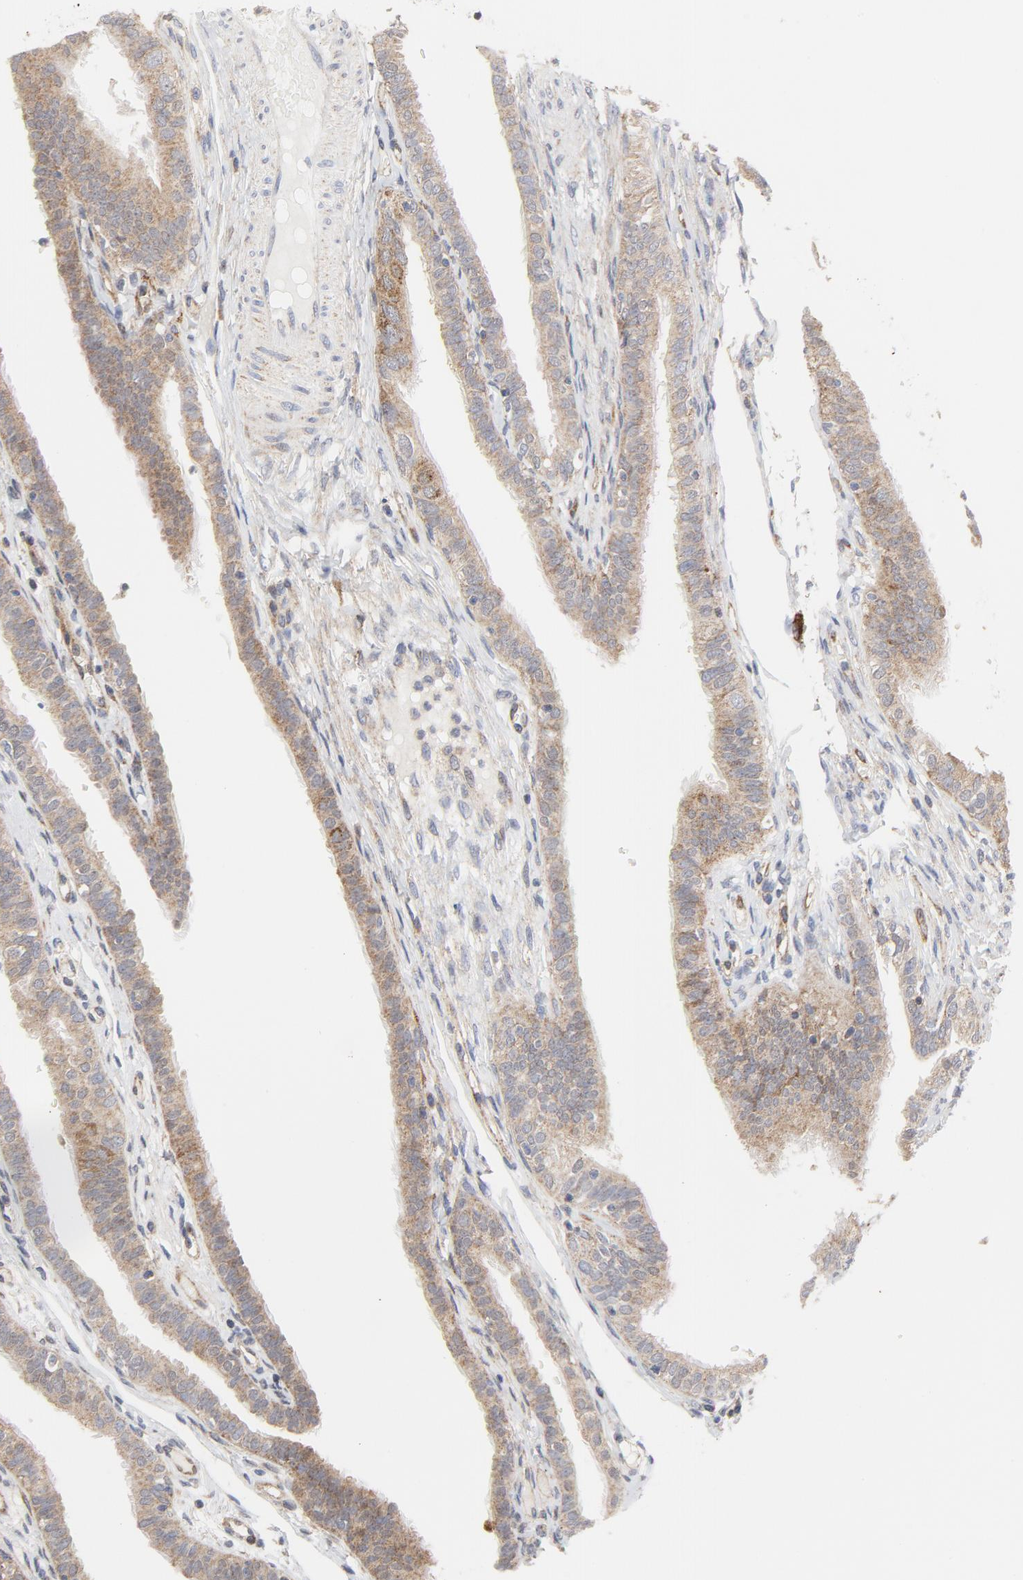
{"staining": {"intensity": "moderate", "quantity": ">75%", "location": "cytoplasmic/membranous"}, "tissue": "fallopian tube", "cell_type": "Glandular cells", "image_type": "normal", "snomed": [{"axis": "morphology", "description": "Normal tissue, NOS"}, {"axis": "morphology", "description": "Dermoid, NOS"}, {"axis": "topography", "description": "Fallopian tube"}], "caption": "A brown stain labels moderate cytoplasmic/membranous positivity of a protein in glandular cells of benign fallopian tube. (DAB (3,3'-diaminobenzidine) IHC with brightfield microscopy, high magnification).", "gene": "RAPGEF4", "patient": {"sex": "female", "age": 33}}